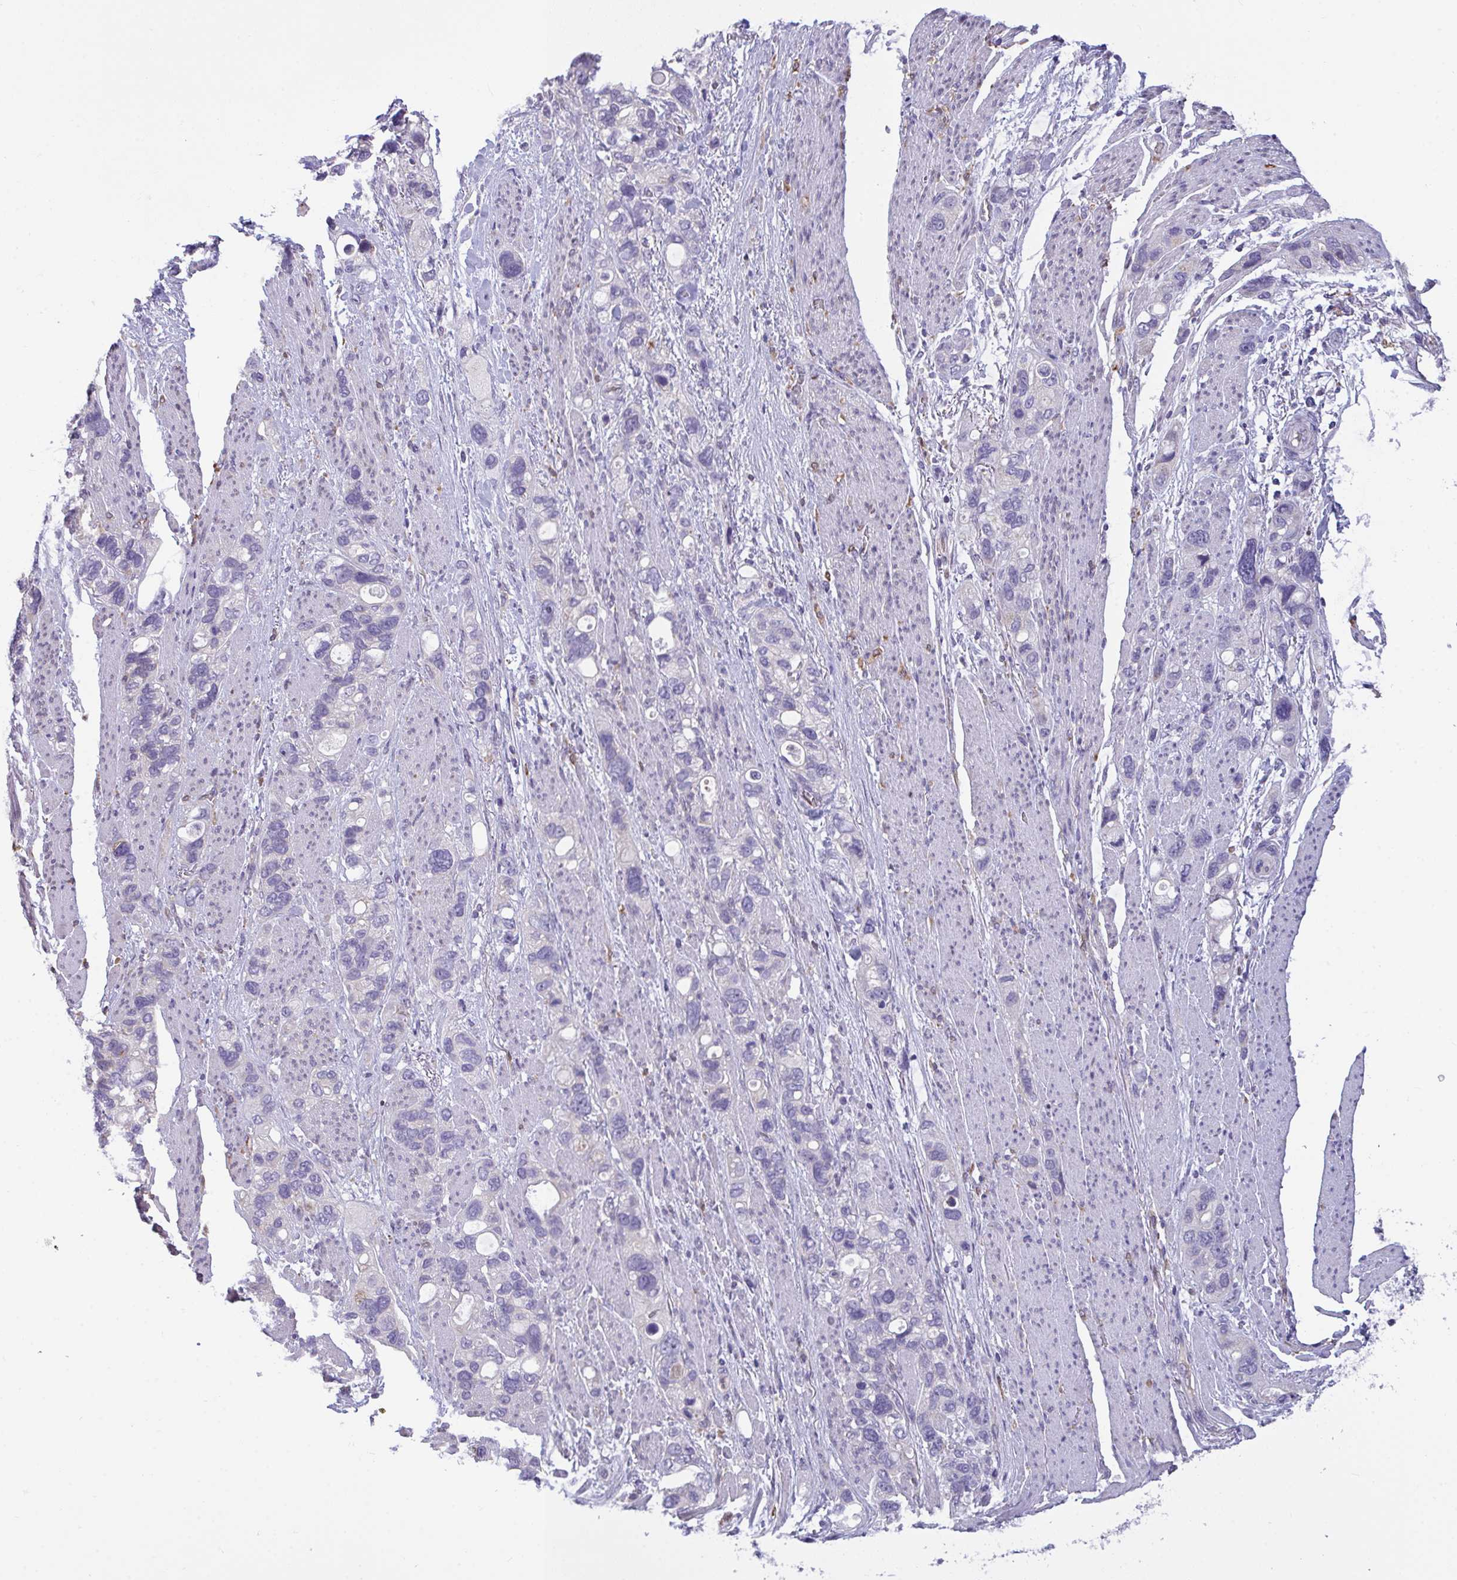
{"staining": {"intensity": "negative", "quantity": "none", "location": "none"}, "tissue": "stomach cancer", "cell_type": "Tumor cells", "image_type": "cancer", "snomed": [{"axis": "morphology", "description": "Adenocarcinoma, NOS"}, {"axis": "topography", "description": "Stomach, upper"}], "caption": "There is no significant staining in tumor cells of stomach adenocarcinoma. (IHC, brightfield microscopy, high magnification).", "gene": "SEMA6B", "patient": {"sex": "female", "age": 81}}